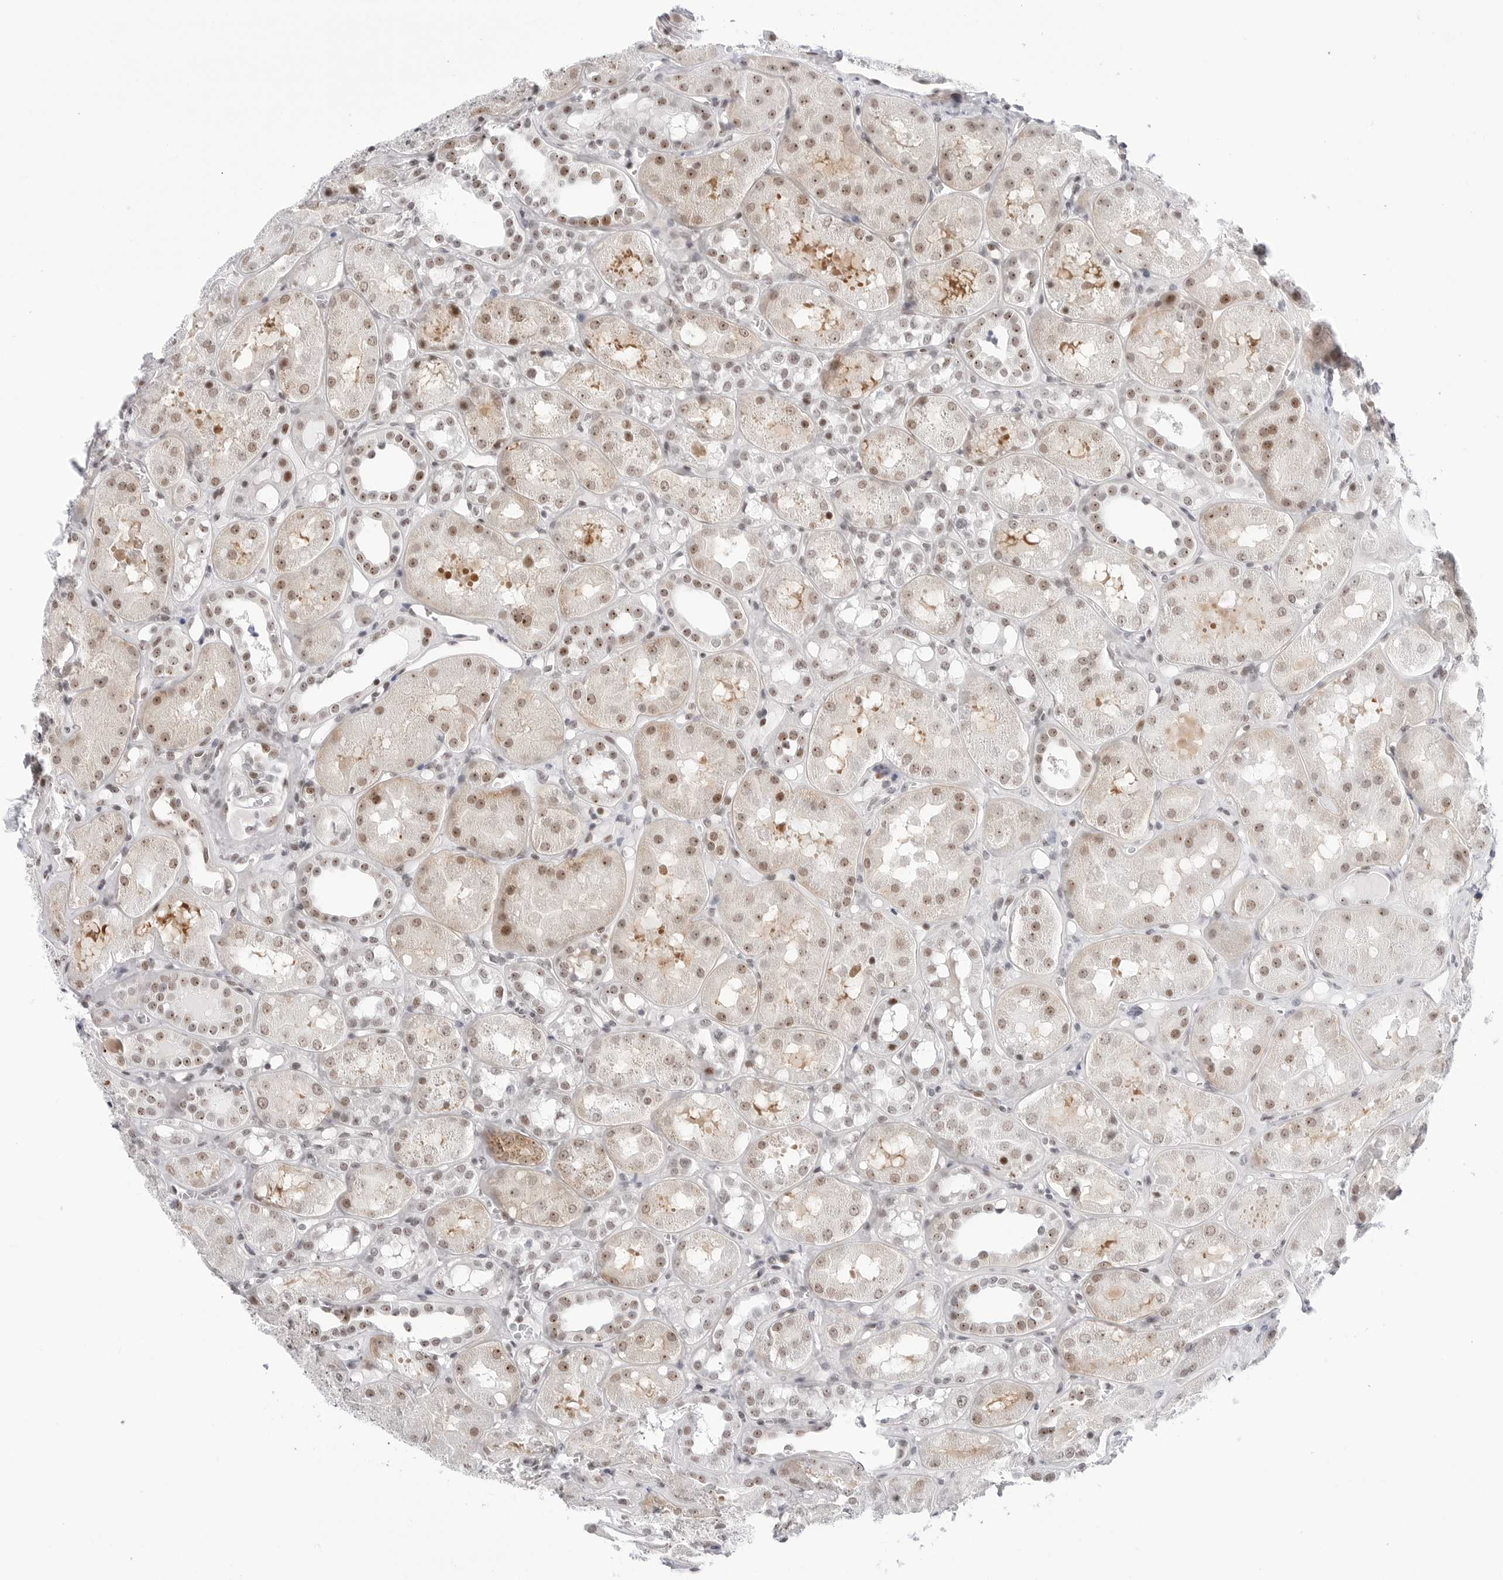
{"staining": {"intensity": "moderate", "quantity": "<25%", "location": "cytoplasmic/membranous,nuclear"}, "tissue": "kidney", "cell_type": "Cells in glomeruli", "image_type": "normal", "snomed": [{"axis": "morphology", "description": "Normal tissue, NOS"}, {"axis": "topography", "description": "Kidney"}], "caption": "Immunohistochemistry (IHC) of unremarkable kidney reveals low levels of moderate cytoplasmic/membranous,nuclear expression in about <25% of cells in glomeruli. Using DAB (3,3'-diaminobenzidine) (brown) and hematoxylin (blue) stains, captured at high magnification using brightfield microscopy.", "gene": "C1orf162", "patient": {"sex": "male", "age": 16}}